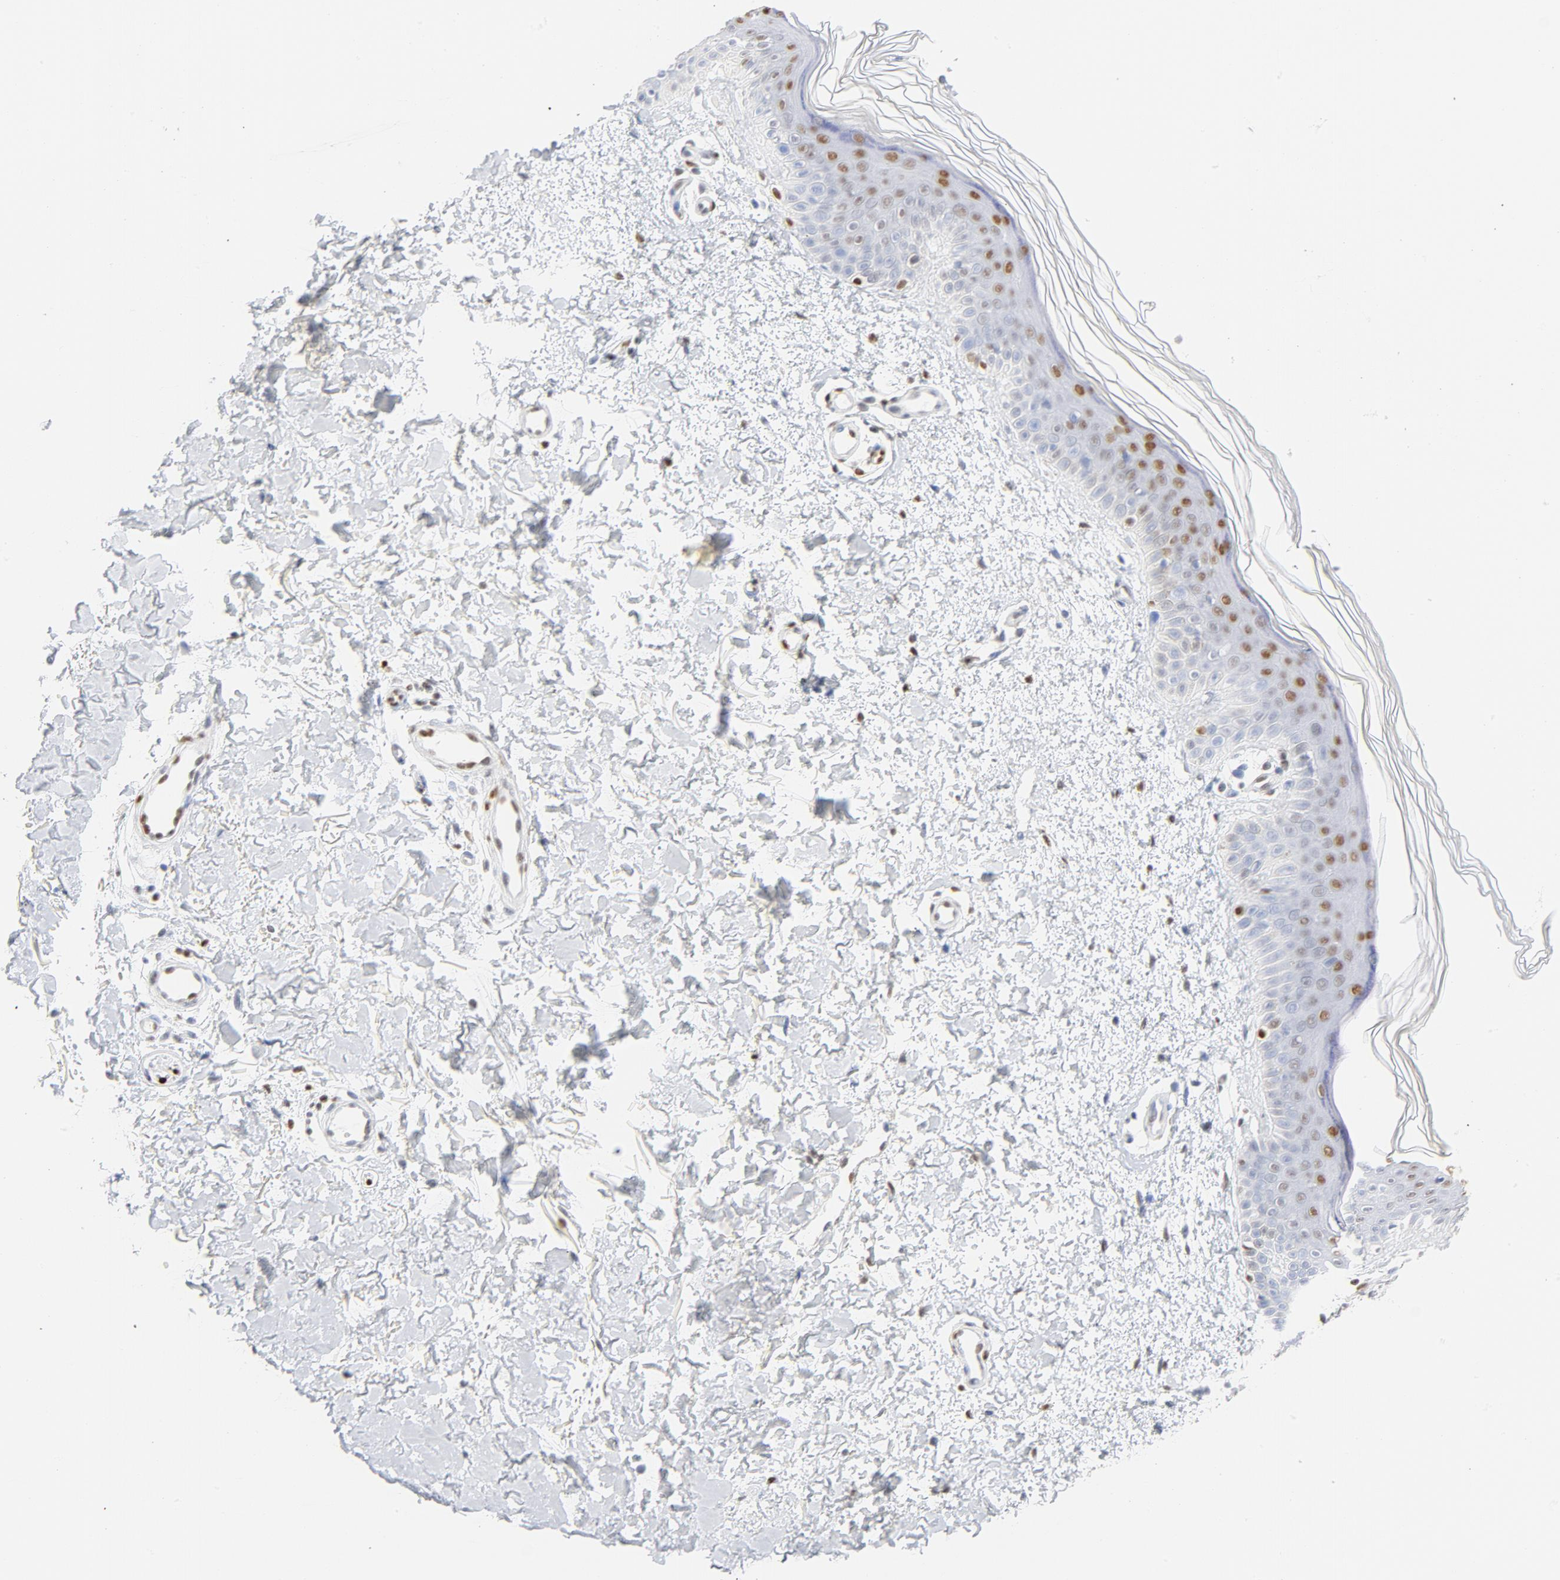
{"staining": {"intensity": "strong", "quantity": "<25%", "location": "nuclear"}, "tissue": "melanoma", "cell_type": "Tumor cells", "image_type": "cancer", "snomed": [{"axis": "morphology", "description": "Normal tissue, NOS"}, {"axis": "morphology", "description": "Malignant melanoma, NOS"}, {"axis": "topography", "description": "Skin"}], "caption": "This micrograph reveals immunohistochemistry staining of melanoma, with medium strong nuclear staining in about <25% of tumor cells.", "gene": "CDKN1B", "patient": {"sex": "male", "age": 83}}